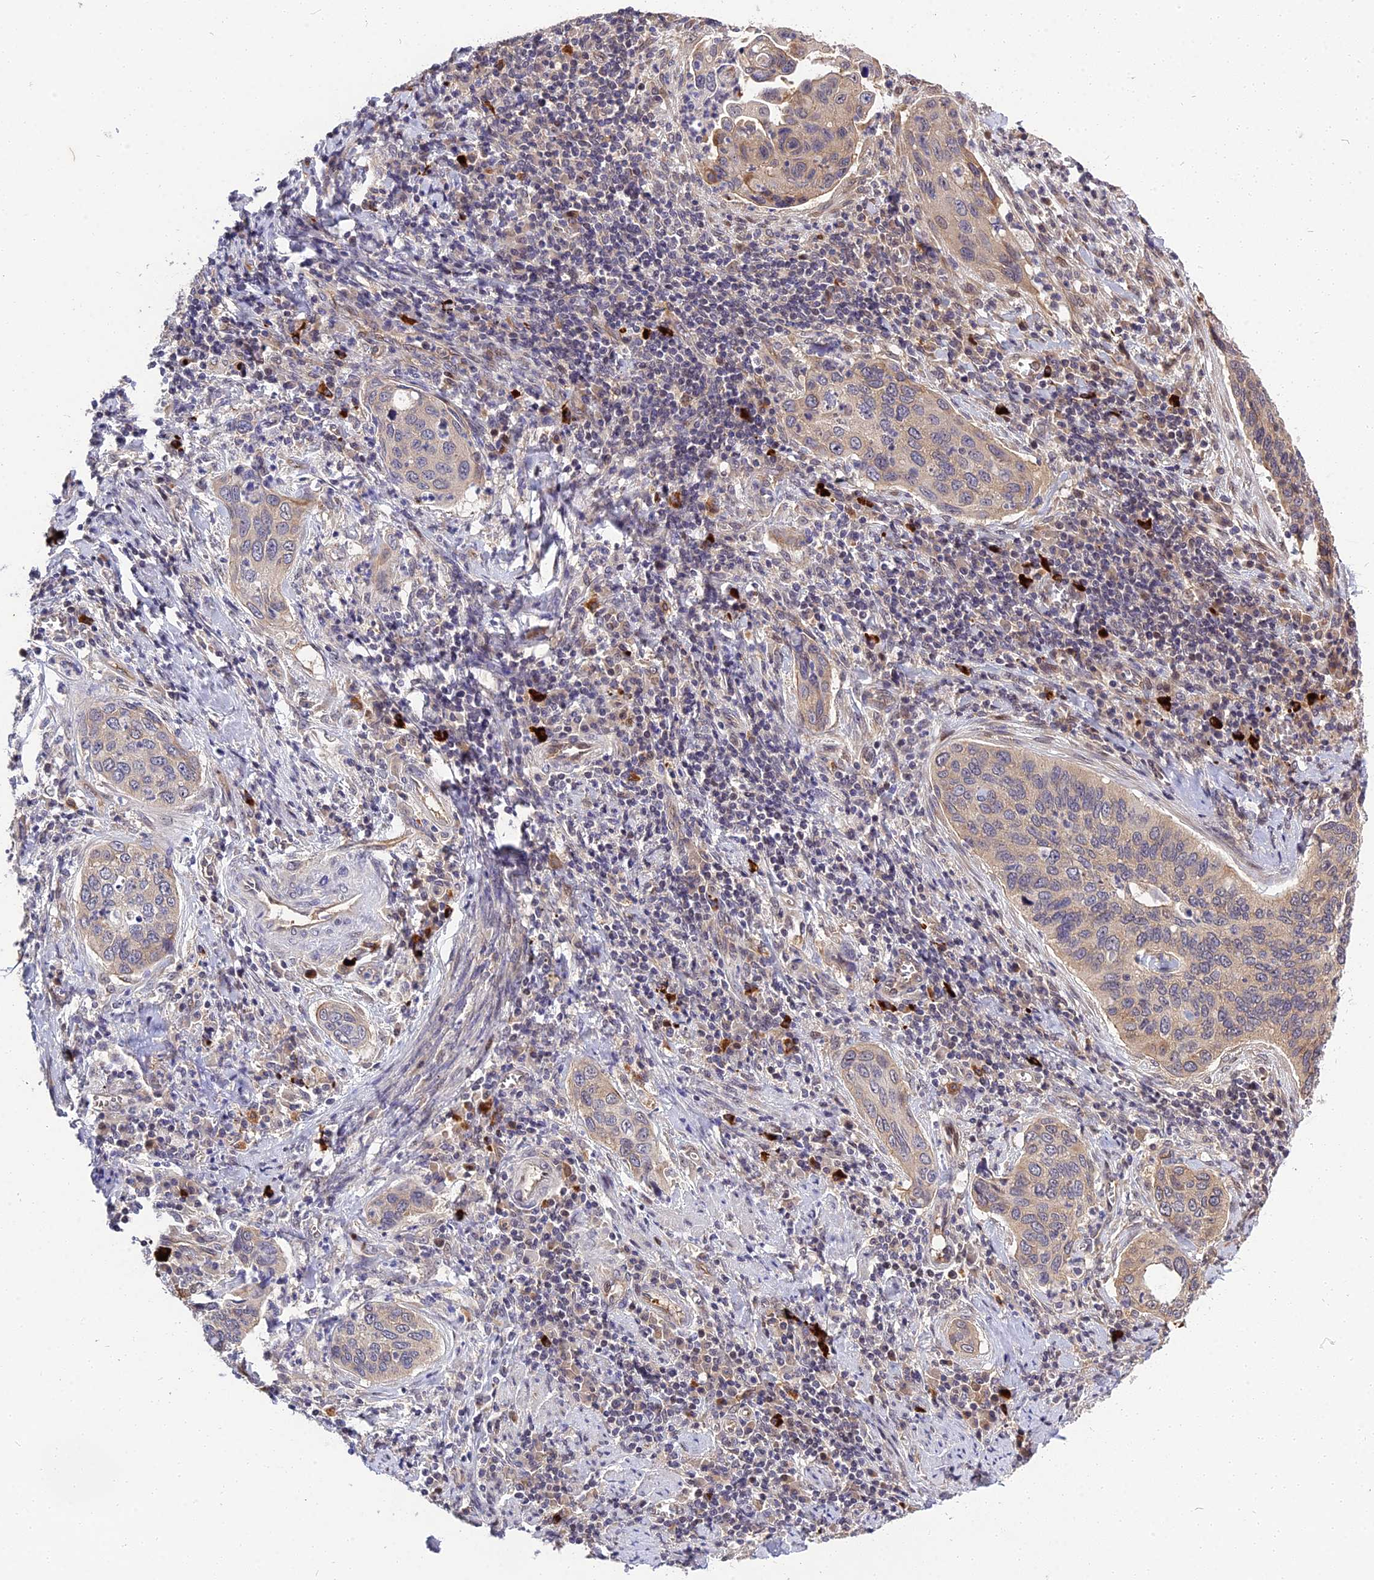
{"staining": {"intensity": "weak", "quantity": "<25%", "location": "cytoplasmic/membranous"}, "tissue": "cervical cancer", "cell_type": "Tumor cells", "image_type": "cancer", "snomed": [{"axis": "morphology", "description": "Squamous cell carcinoma, NOS"}, {"axis": "topography", "description": "Cervix"}], "caption": "This photomicrograph is of squamous cell carcinoma (cervical) stained with IHC to label a protein in brown with the nuclei are counter-stained blue. There is no staining in tumor cells.", "gene": "MFSD2A", "patient": {"sex": "female", "age": 53}}